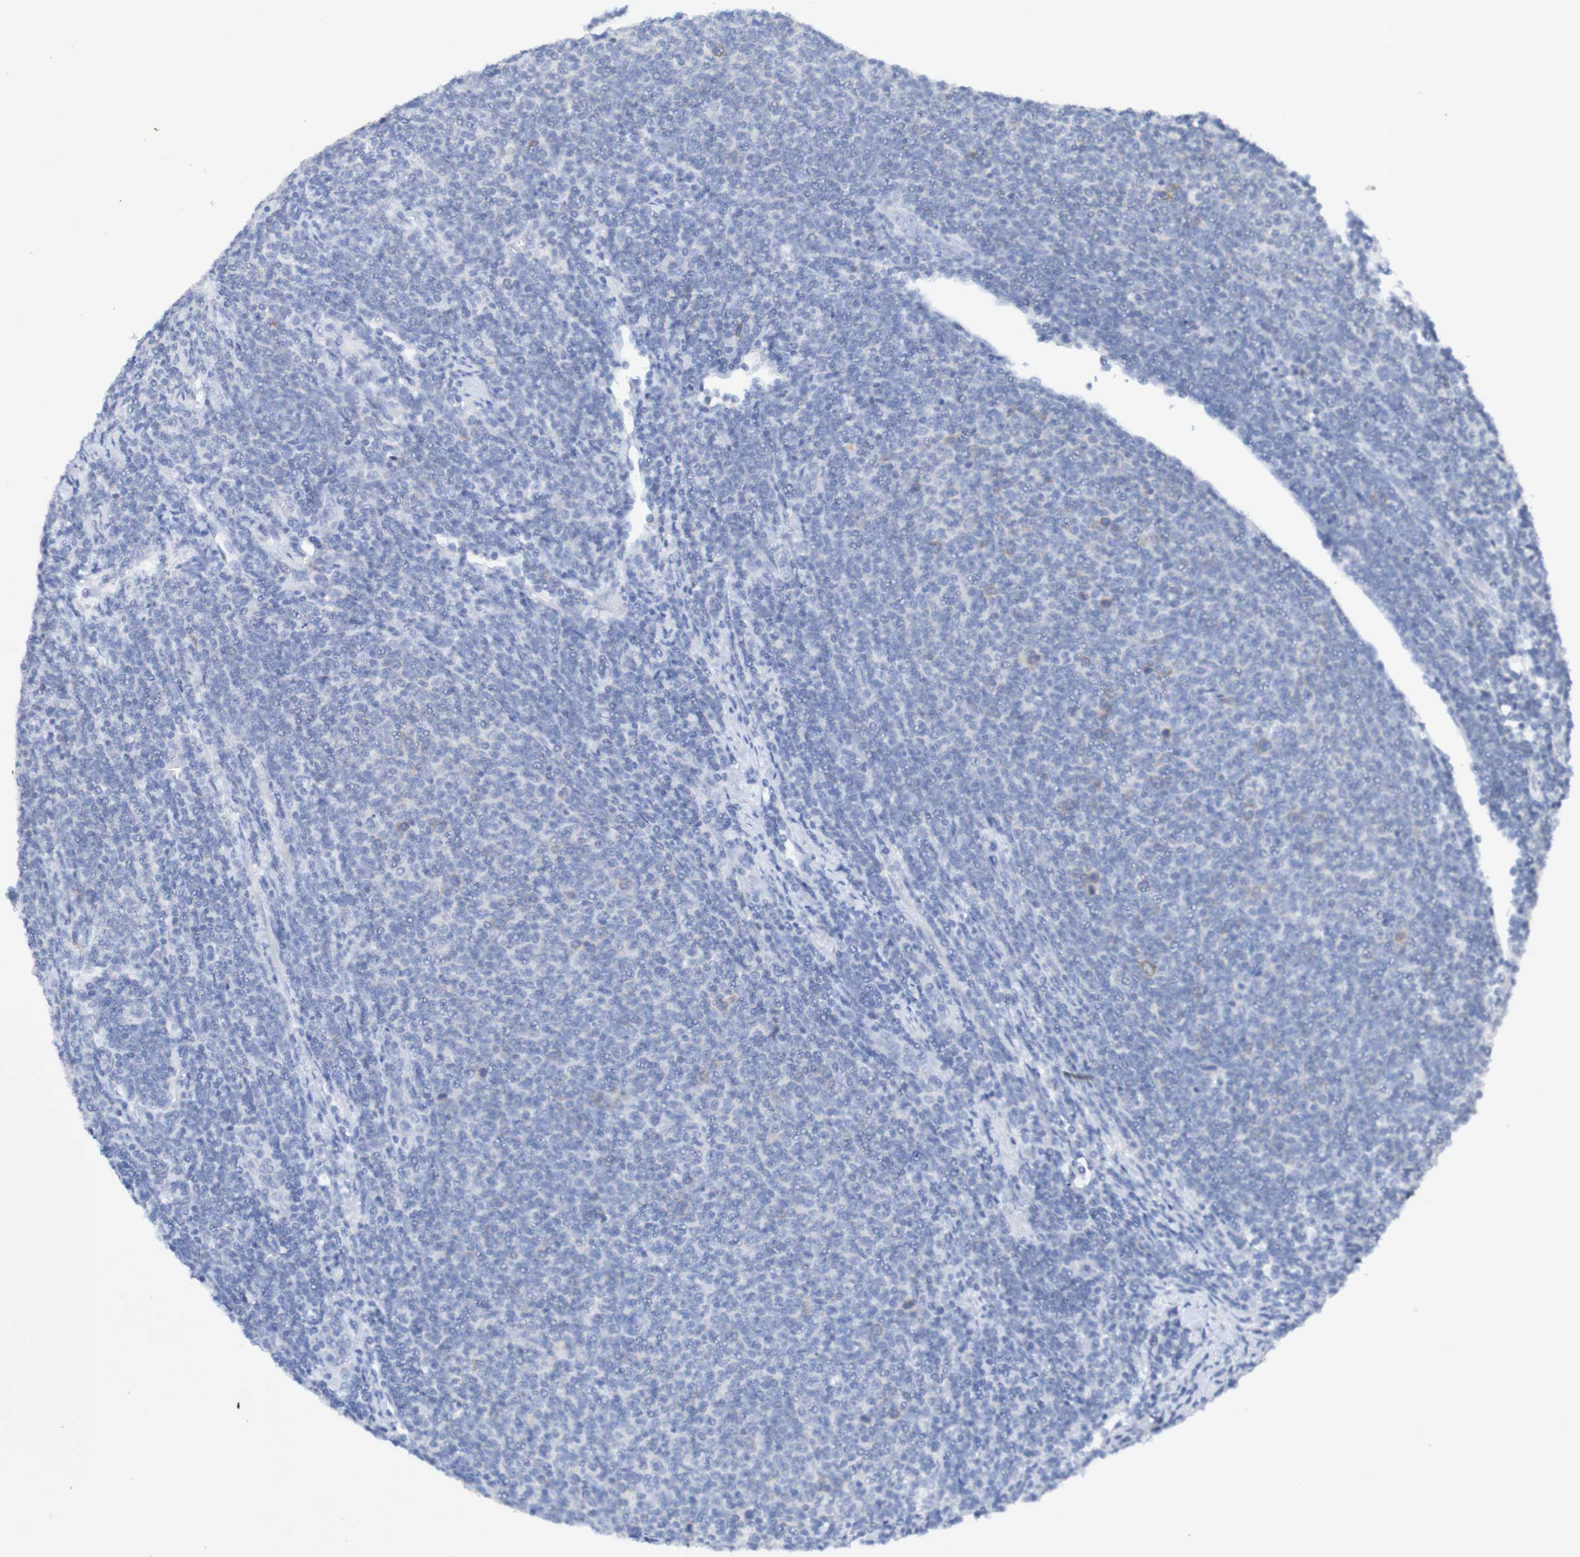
{"staining": {"intensity": "moderate", "quantity": "<25%", "location": "cytoplasmic/membranous"}, "tissue": "lymphoma", "cell_type": "Tumor cells", "image_type": "cancer", "snomed": [{"axis": "morphology", "description": "Malignant lymphoma, non-Hodgkin's type, Low grade"}, {"axis": "topography", "description": "Lymph node"}], "caption": "Approximately <25% of tumor cells in lymphoma show moderate cytoplasmic/membranous protein staining as visualized by brown immunohistochemical staining.", "gene": "ACVR1C", "patient": {"sex": "male", "age": 66}}